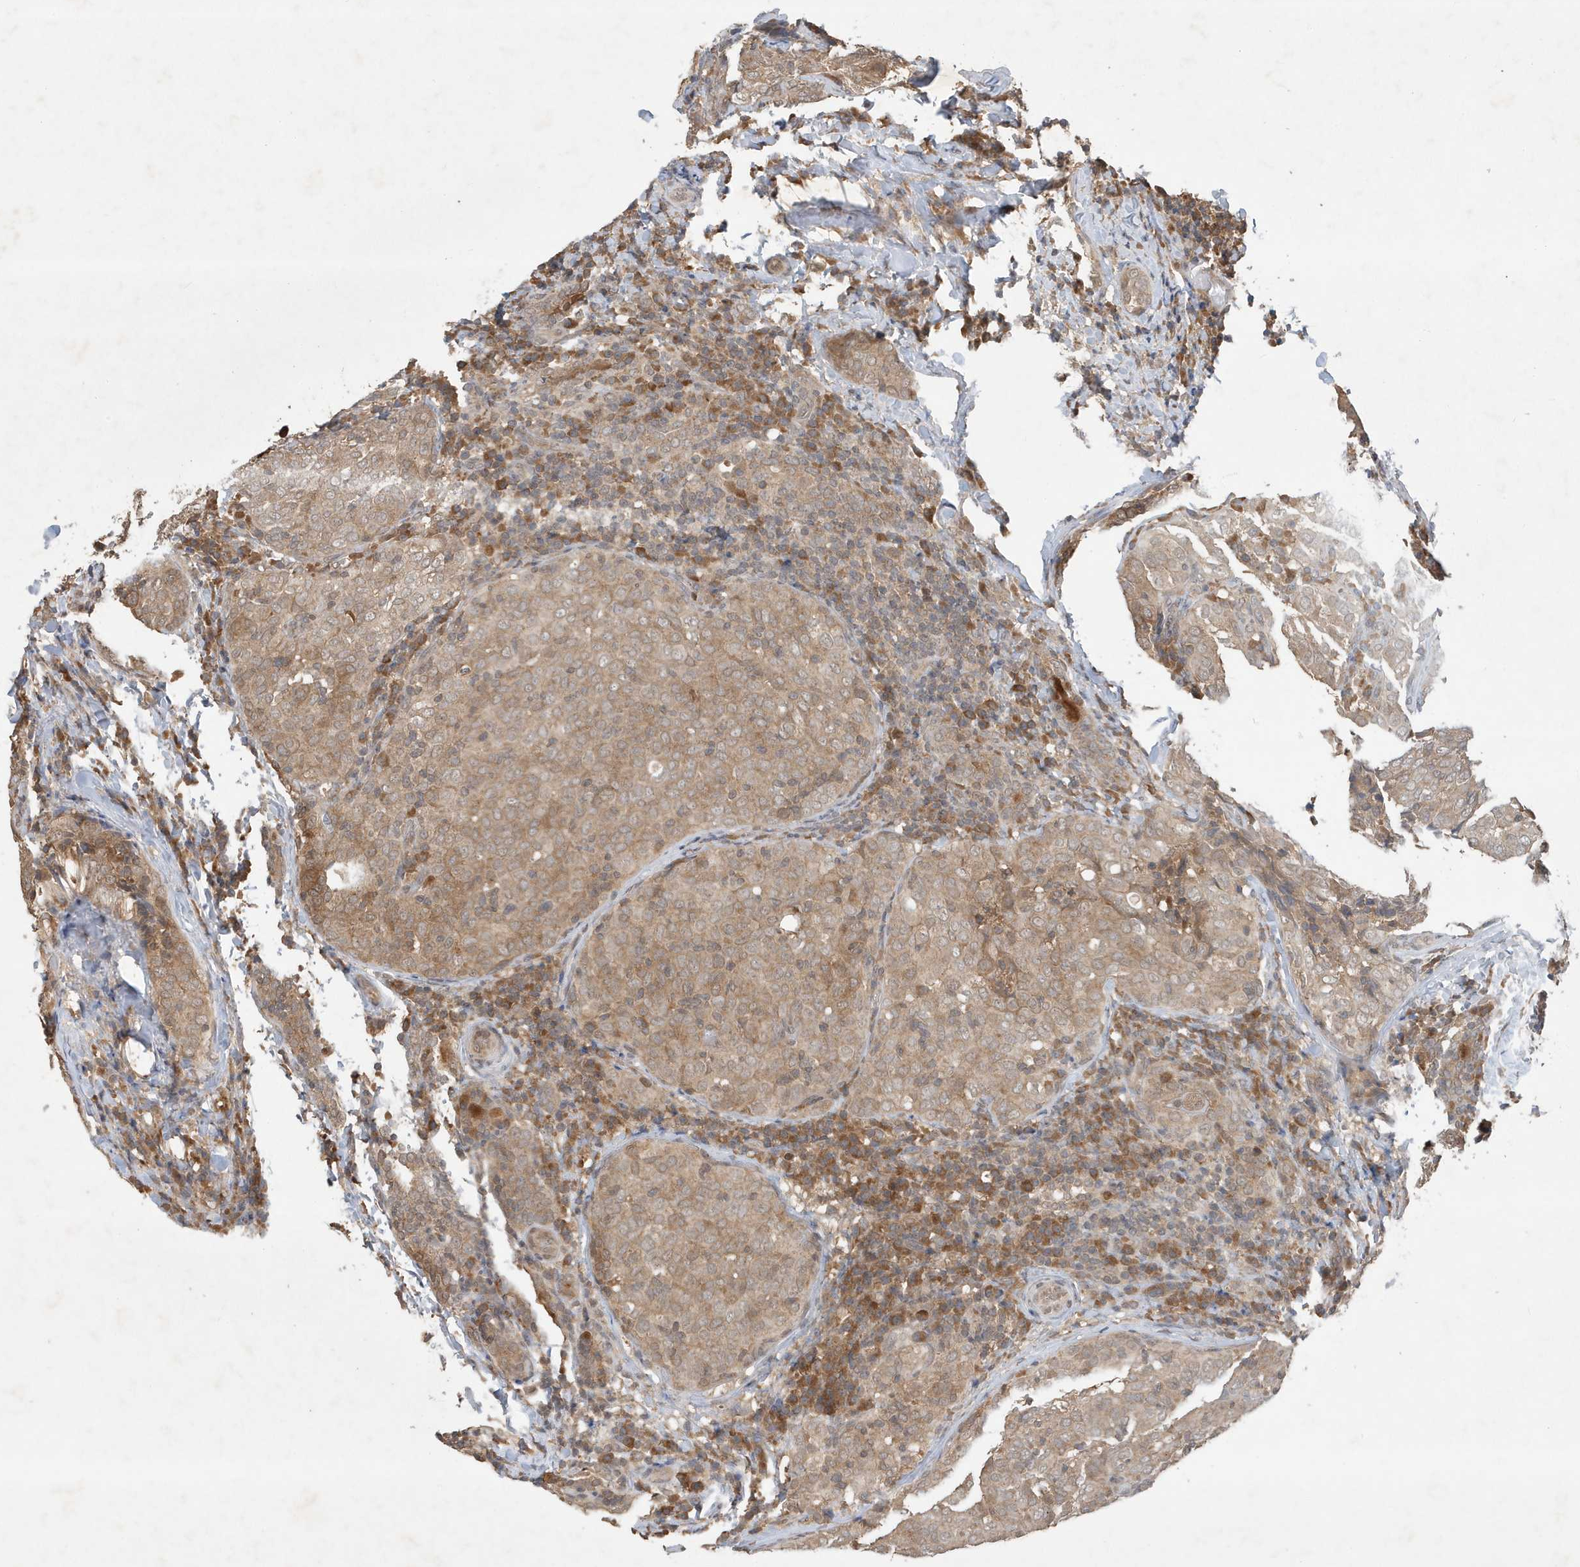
{"staining": {"intensity": "weak", "quantity": ">75%", "location": "cytoplasmic/membranous"}, "tissue": "thyroid cancer", "cell_type": "Tumor cells", "image_type": "cancer", "snomed": [{"axis": "morphology", "description": "Normal tissue, NOS"}, {"axis": "morphology", "description": "Papillary adenocarcinoma, NOS"}, {"axis": "topography", "description": "Thyroid gland"}], "caption": "This histopathology image reveals thyroid papillary adenocarcinoma stained with IHC to label a protein in brown. The cytoplasmic/membranous of tumor cells show weak positivity for the protein. Nuclei are counter-stained blue.", "gene": "ABCB9", "patient": {"sex": "female", "age": 30}}